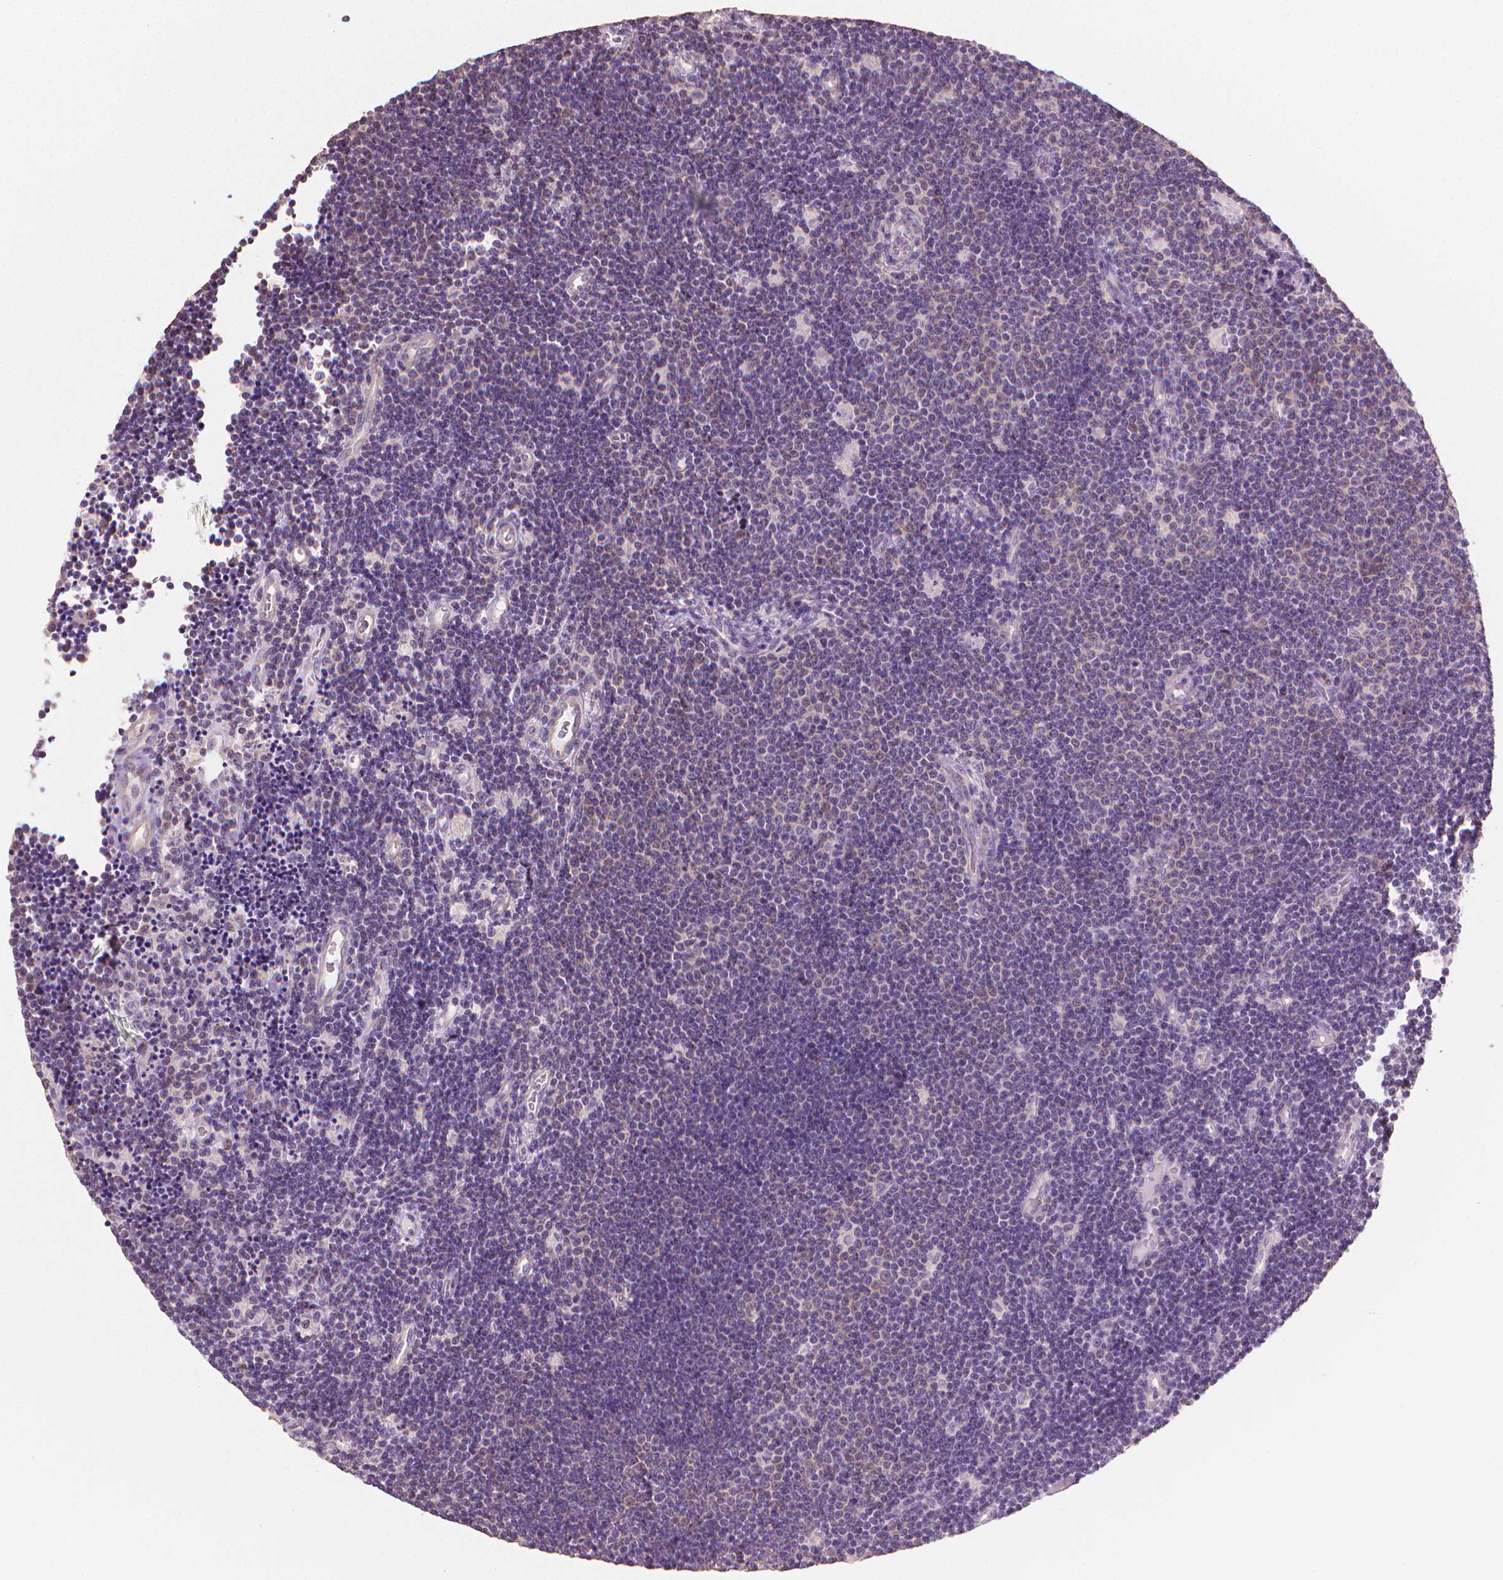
{"staining": {"intensity": "negative", "quantity": "none", "location": "none"}, "tissue": "lymphoma", "cell_type": "Tumor cells", "image_type": "cancer", "snomed": [{"axis": "morphology", "description": "Malignant lymphoma, non-Hodgkin's type, Low grade"}, {"axis": "topography", "description": "Brain"}], "caption": "The micrograph shows no significant positivity in tumor cells of malignant lymphoma, non-Hodgkin's type (low-grade).", "gene": "CATIP", "patient": {"sex": "female", "age": 66}}